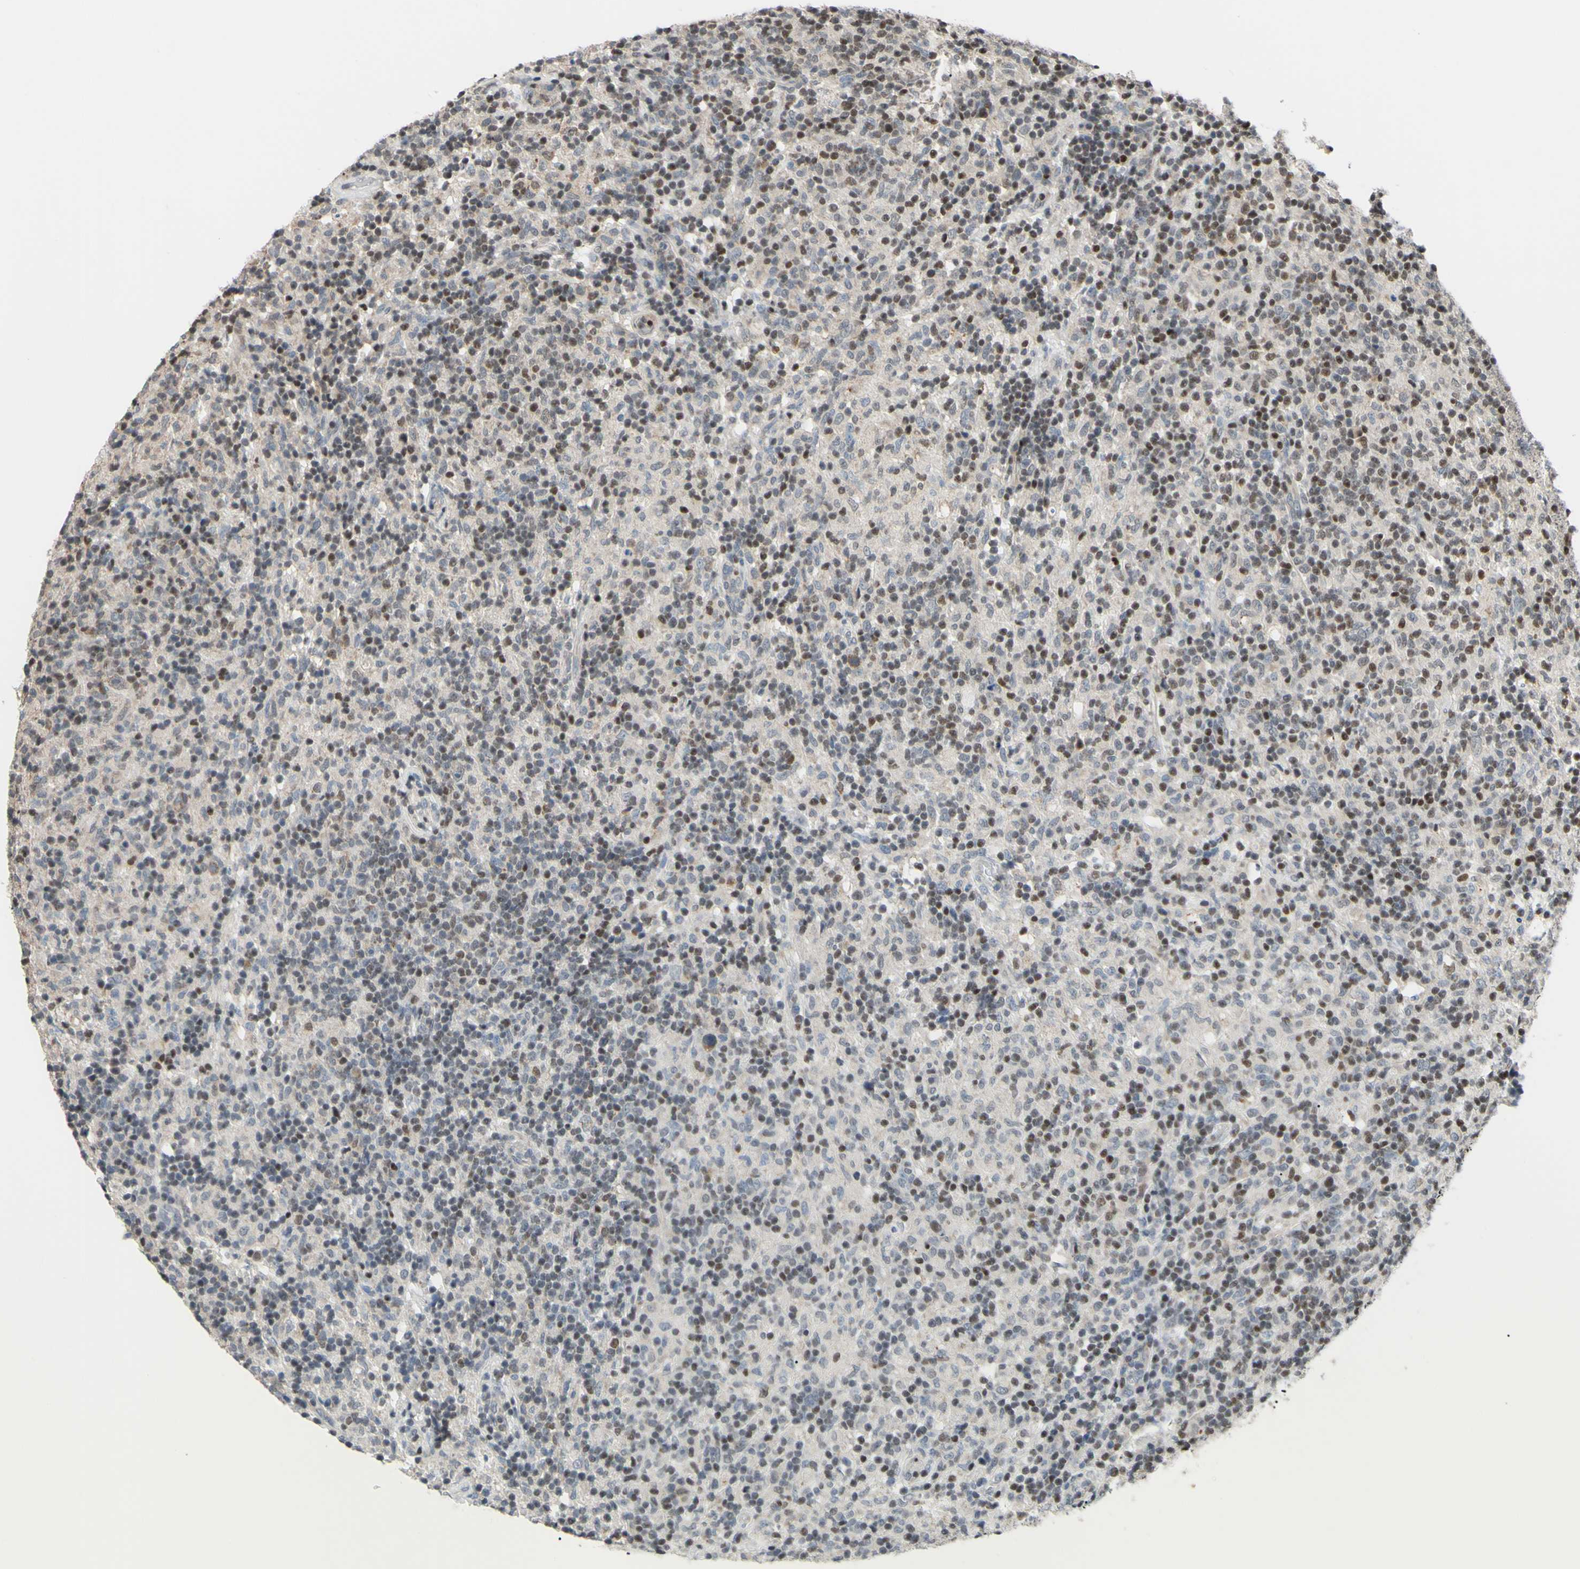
{"staining": {"intensity": "weak", "quantity": "25%-75%", "location": "cytoplasmic/membranous,nuclear"}, "tissue": "lymphoma", "cell_type": "Tumor cells", "image_type": "cancer", "snomed": [{"axis": "morphology", "description": "Hodgkin's disease, NOS"}, {"axis": "topography", "description": "Lymph node"}], "caption": "Human lymphoma stained with a brown dye demonstrates weak cytoplasmic/membranous and nuclear positive expression in about 25%-75% of tumor cells.", "gene": "SP4", "patient": {"sex": "male", "age": 70}}